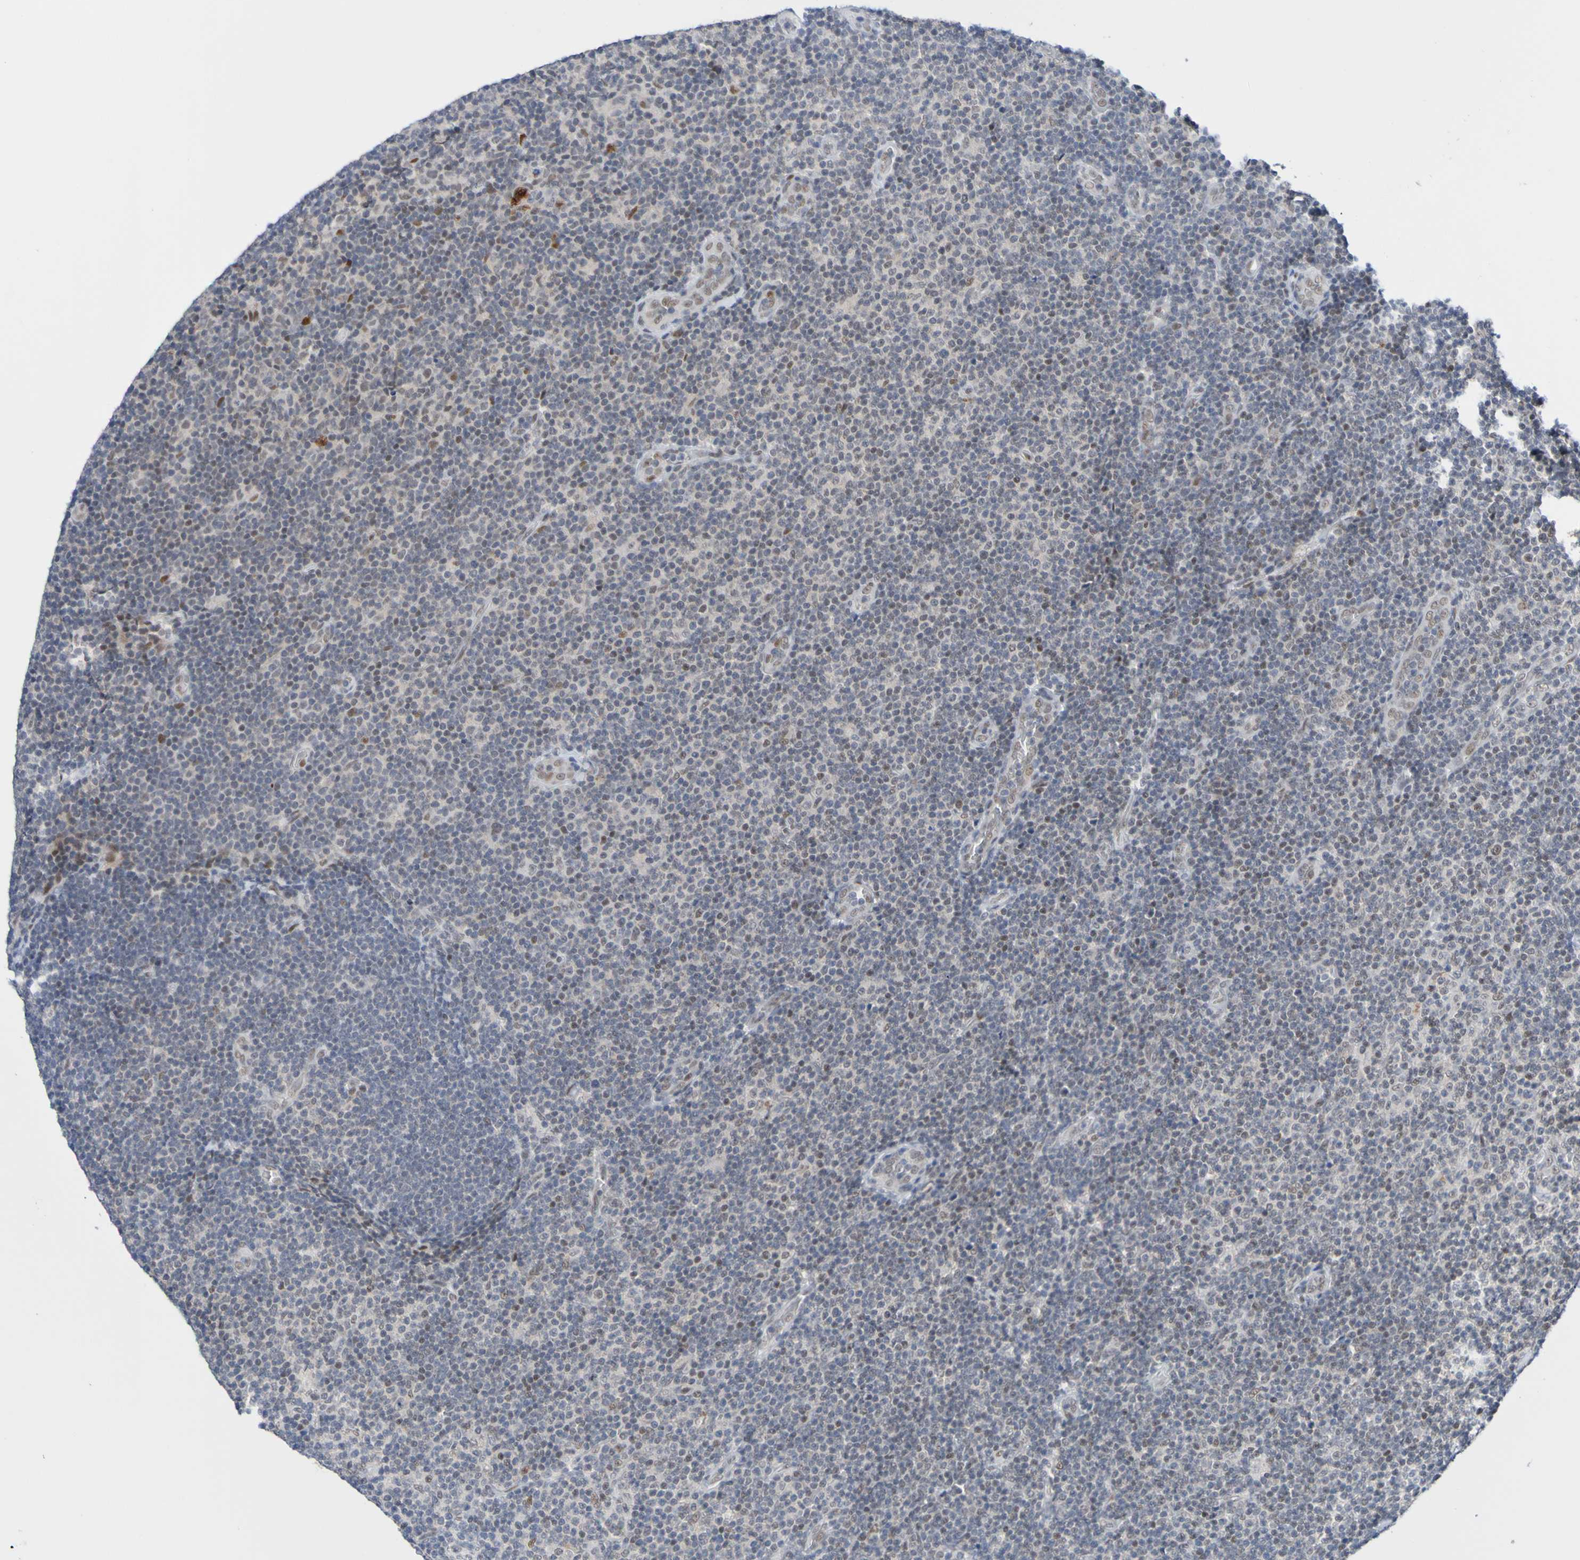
{"staining": {"intensity": "moderate", "quantity": "<25%", "location": "nuclear"}, "tissue": "lymphoma", "cell_type": "Tumor cells", "image_type": "cancer", "snomed": [{"axis": "morphology", "description": "Malignant lymphoma, non-Hodgkin's type, Low grade"}, {"axis": "topography", "description": "Lymph node"}], "caption": "This is an image of immunohistochemistry (IHC) staining of lymphoma, which shows moderate positivity in the nuclear of tumor cells.", "gene": "PCGF1", "patient": {"sex": "male", "age": 83}}